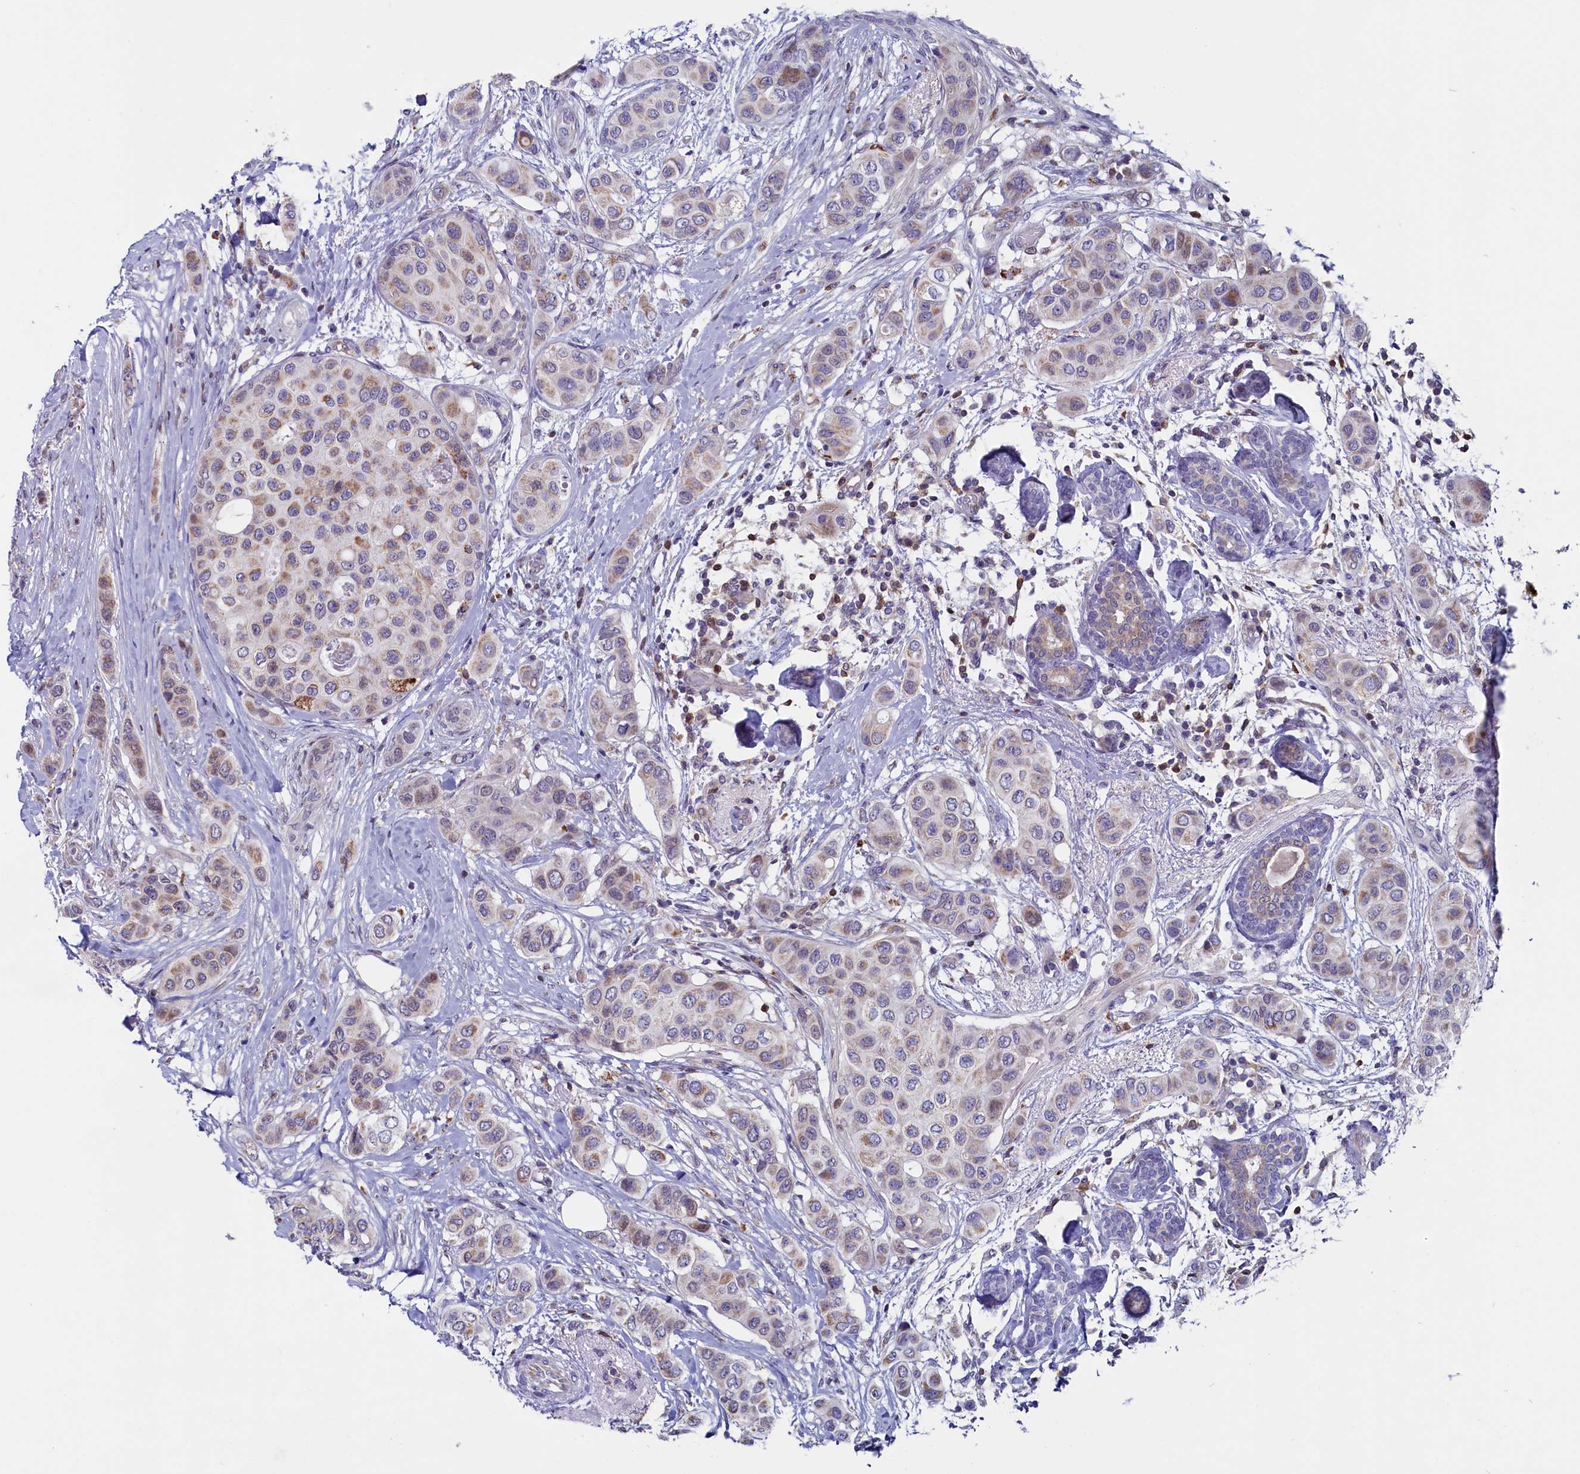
{"staining": {"intensity": "weak", "quantity": "25%-75%", "location": "cytoplasmic/membranous,nuclear"}, "tissue": "breast cancer", "cell_type": "Tumor cells", "image_type": "cancer", "snomed": [{"axis": "morphology", "description": "Lobular carcinoma"}, {"axis": "topography", "description": "Breast"}], "caption": "Protein expression analysis of breast lobular carcinoma displays weak cytoplasmic/membranous and nuclear expression in approximately 25%-75% of tumor cells. (DAB (3,3'-diaminobenzidine) IHC, brown staining for protein, blue staining for nuclei).", "gene": "CIAPIN1", "patient": {"sex": "female", "age": 51}}